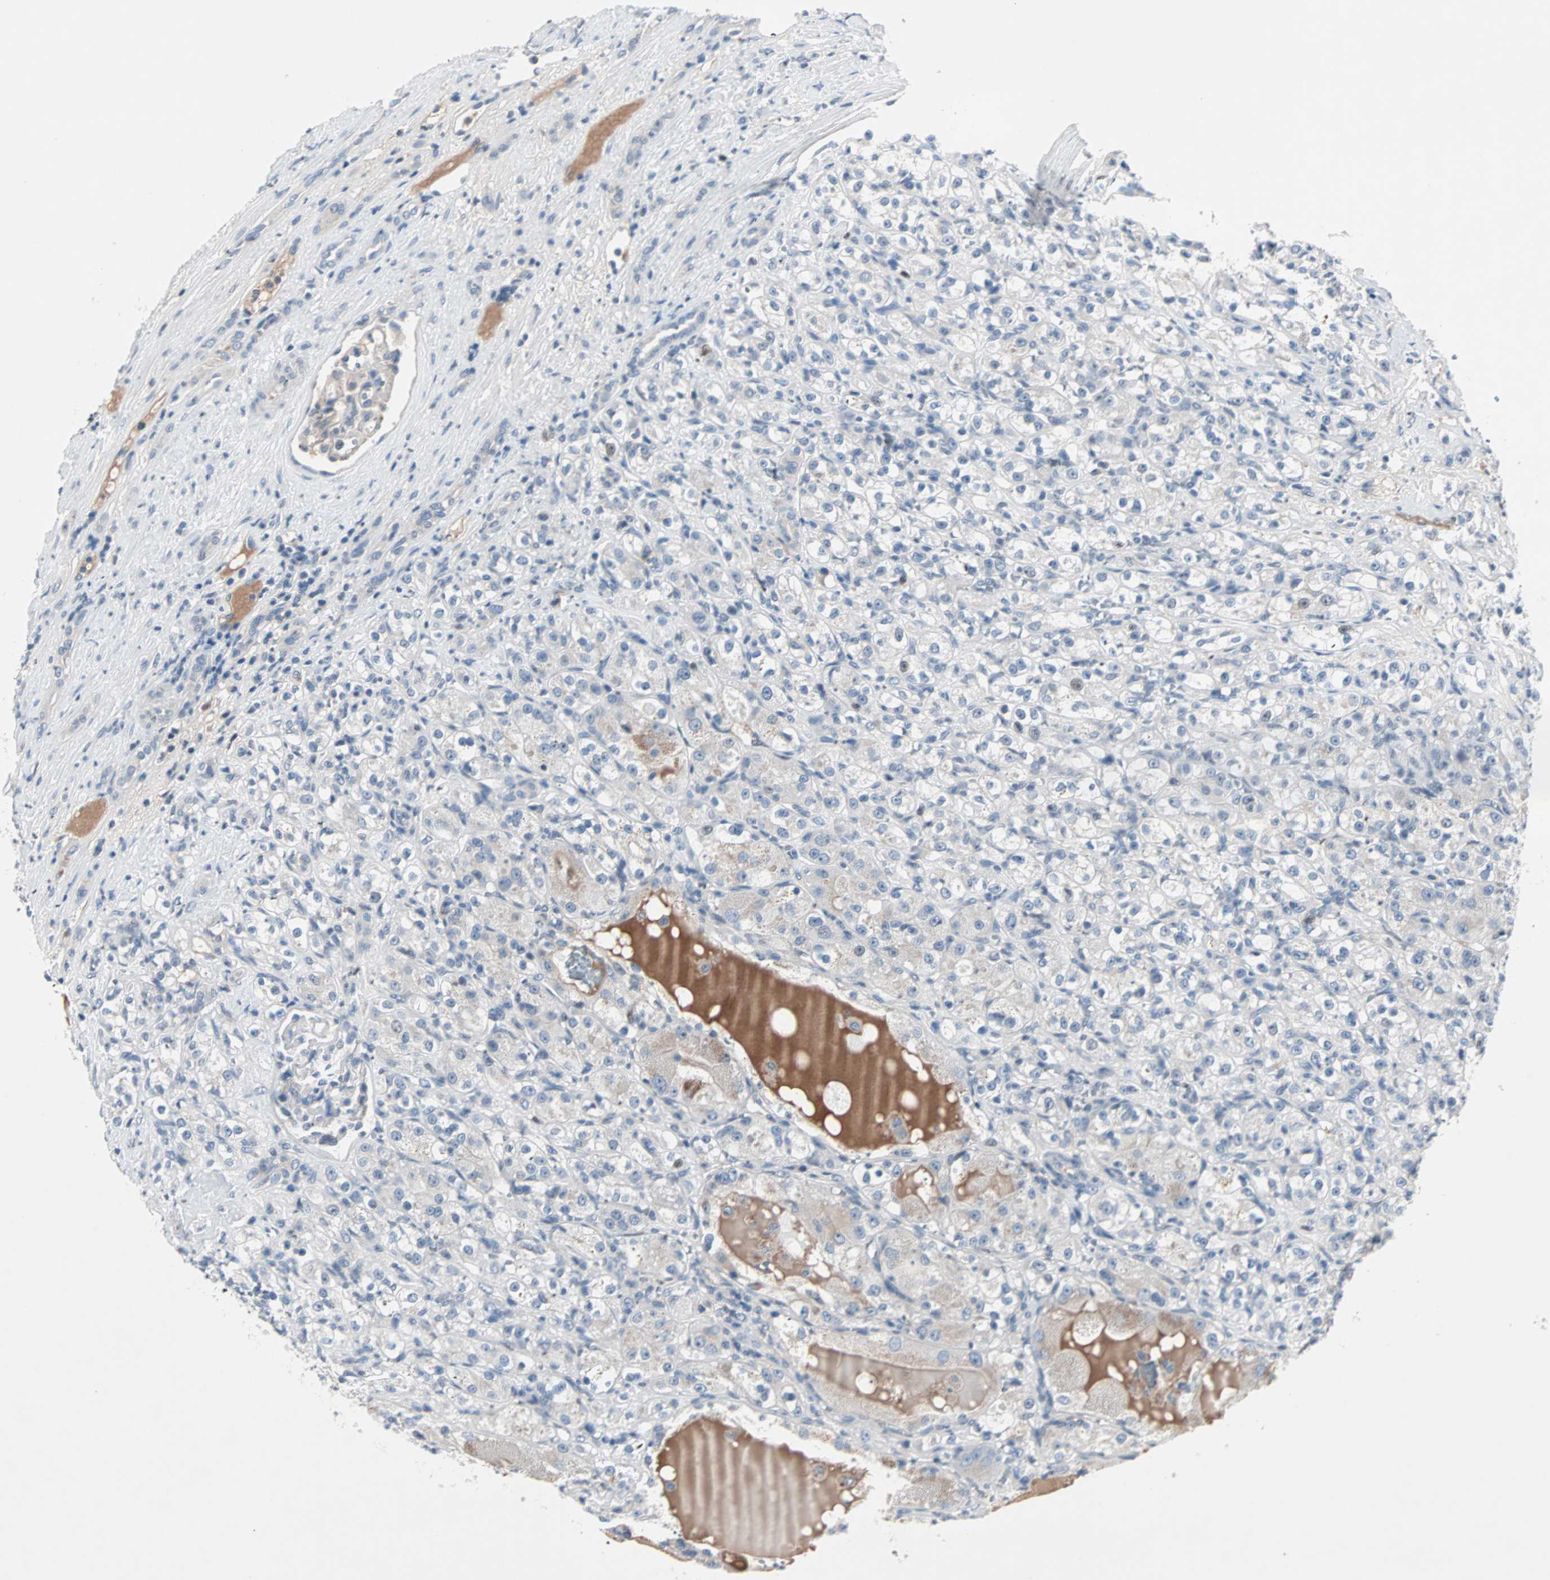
{"staining": {"intensity": "negative", "quantity": "none", "location": "none"}, "tissue": "renal cancer", "cell_type": "Tumor cells", "image_type": "cancer", "snomed": [{"axis": "morphology", "description": "Normal tissue, NOS"}, {"axis": "morphology", "description": "Adenocarcinoma, NOS"}, {"axis": "topography", "description": "Kidney"}], "caption": "Tumor cells show no significant protein staining in renal cancer (adenocarcinoma).", "gene": "CCNE2", "patient": {"sex": "male", "age": 61}}